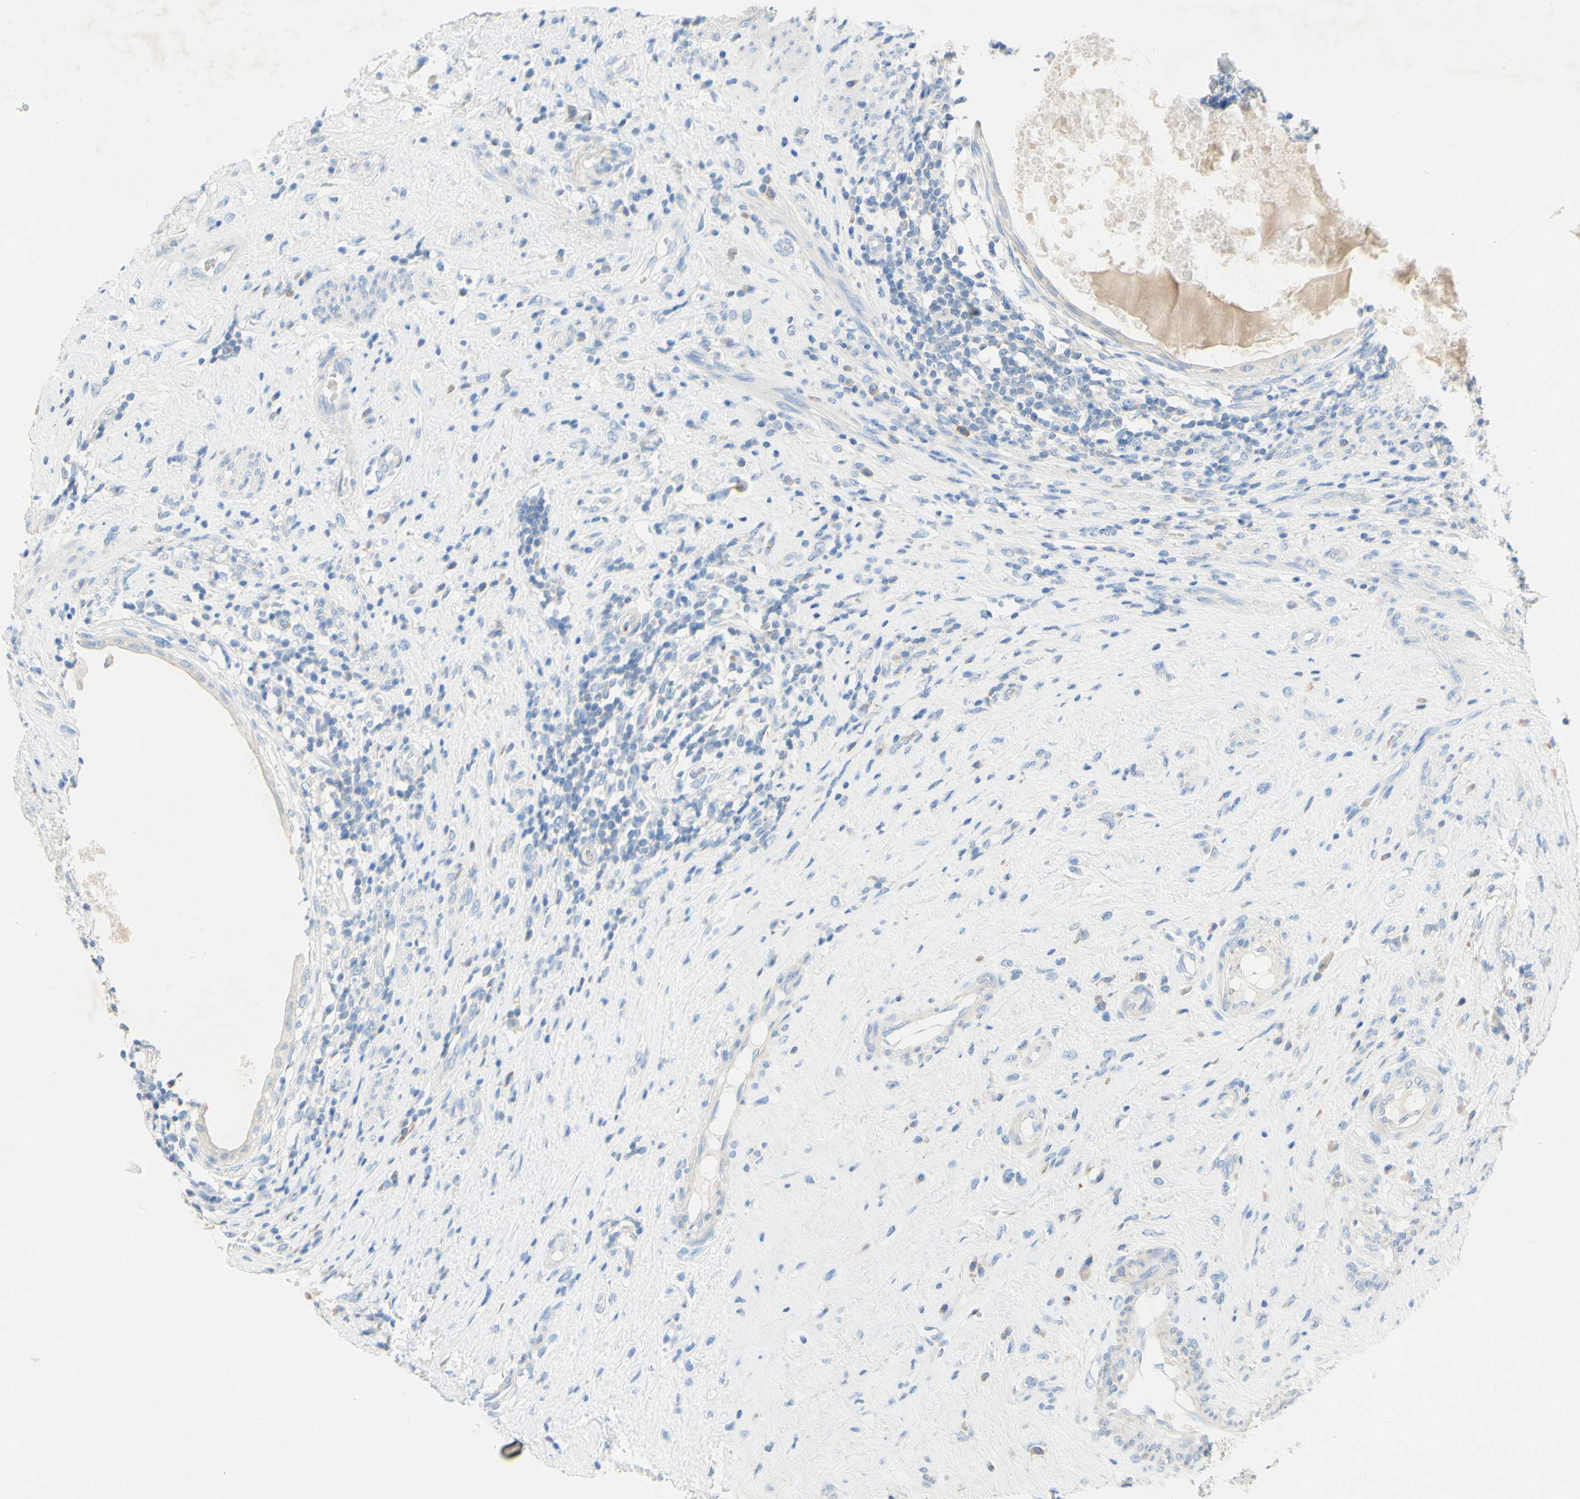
{"staining": {"intensity": "negative", "quantity": "none", "location": "none"}, "tissue": "testis cancer", "cell_type": "Tumor cells", "image_type": "cancer", "snomed": [{"axis": "morphology", "description": "Necrosis, NOS"}, {"axis": "morphology", "description": "Carcinoma, Embryonal, NOS"}, {"axis": "topography", "description": "Testis"}], "caption": "A high-resolution photomicrograph shows immunohistochemistry staining of embryonal carcinoma (testis), which displays no significant expression in tumor cells.", "gene": "ACADL", "patient": {"sex": "male", "age": 19}}